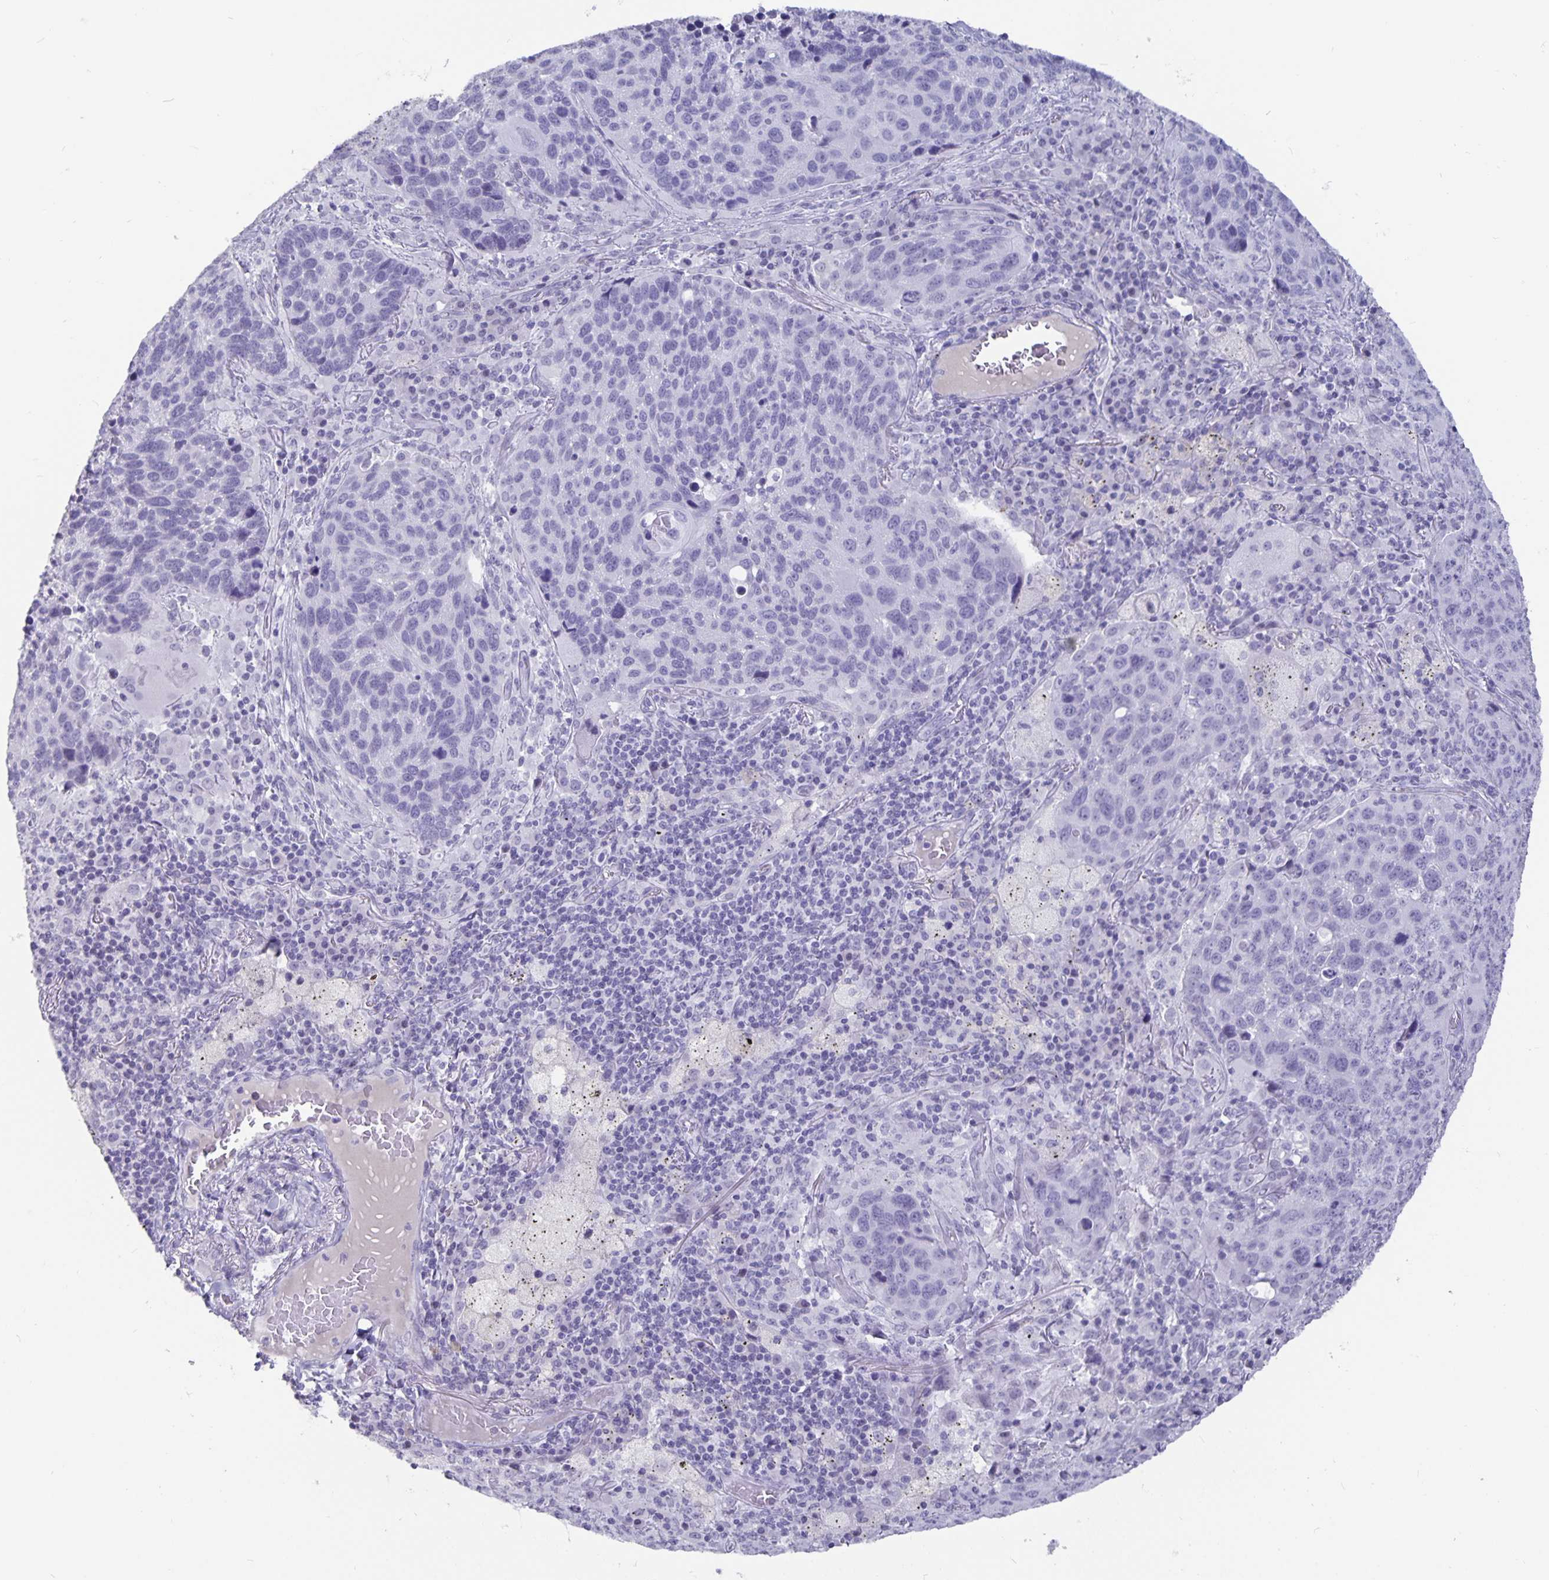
{"staining": {"intensity": "negative", "quantity": "none", "location": "none"}, "tissue": "lung cancer", "cell_type": "Tumor cells", "image_type": "cancer", "snomed": [{"axis": "morphology", "description": "Squamous cell carcinoma, NOS"}, {"axis": "topography", "description": "Lung"}], "caption": "Immunohistochemistry image of neoplastic tissue: lung squamous cell carcinoma stained with DAB exhibits no significant protein positivity in tumor cells.", "gene": "OLIG2", "patient": {"sex": "male", "age": 68}}